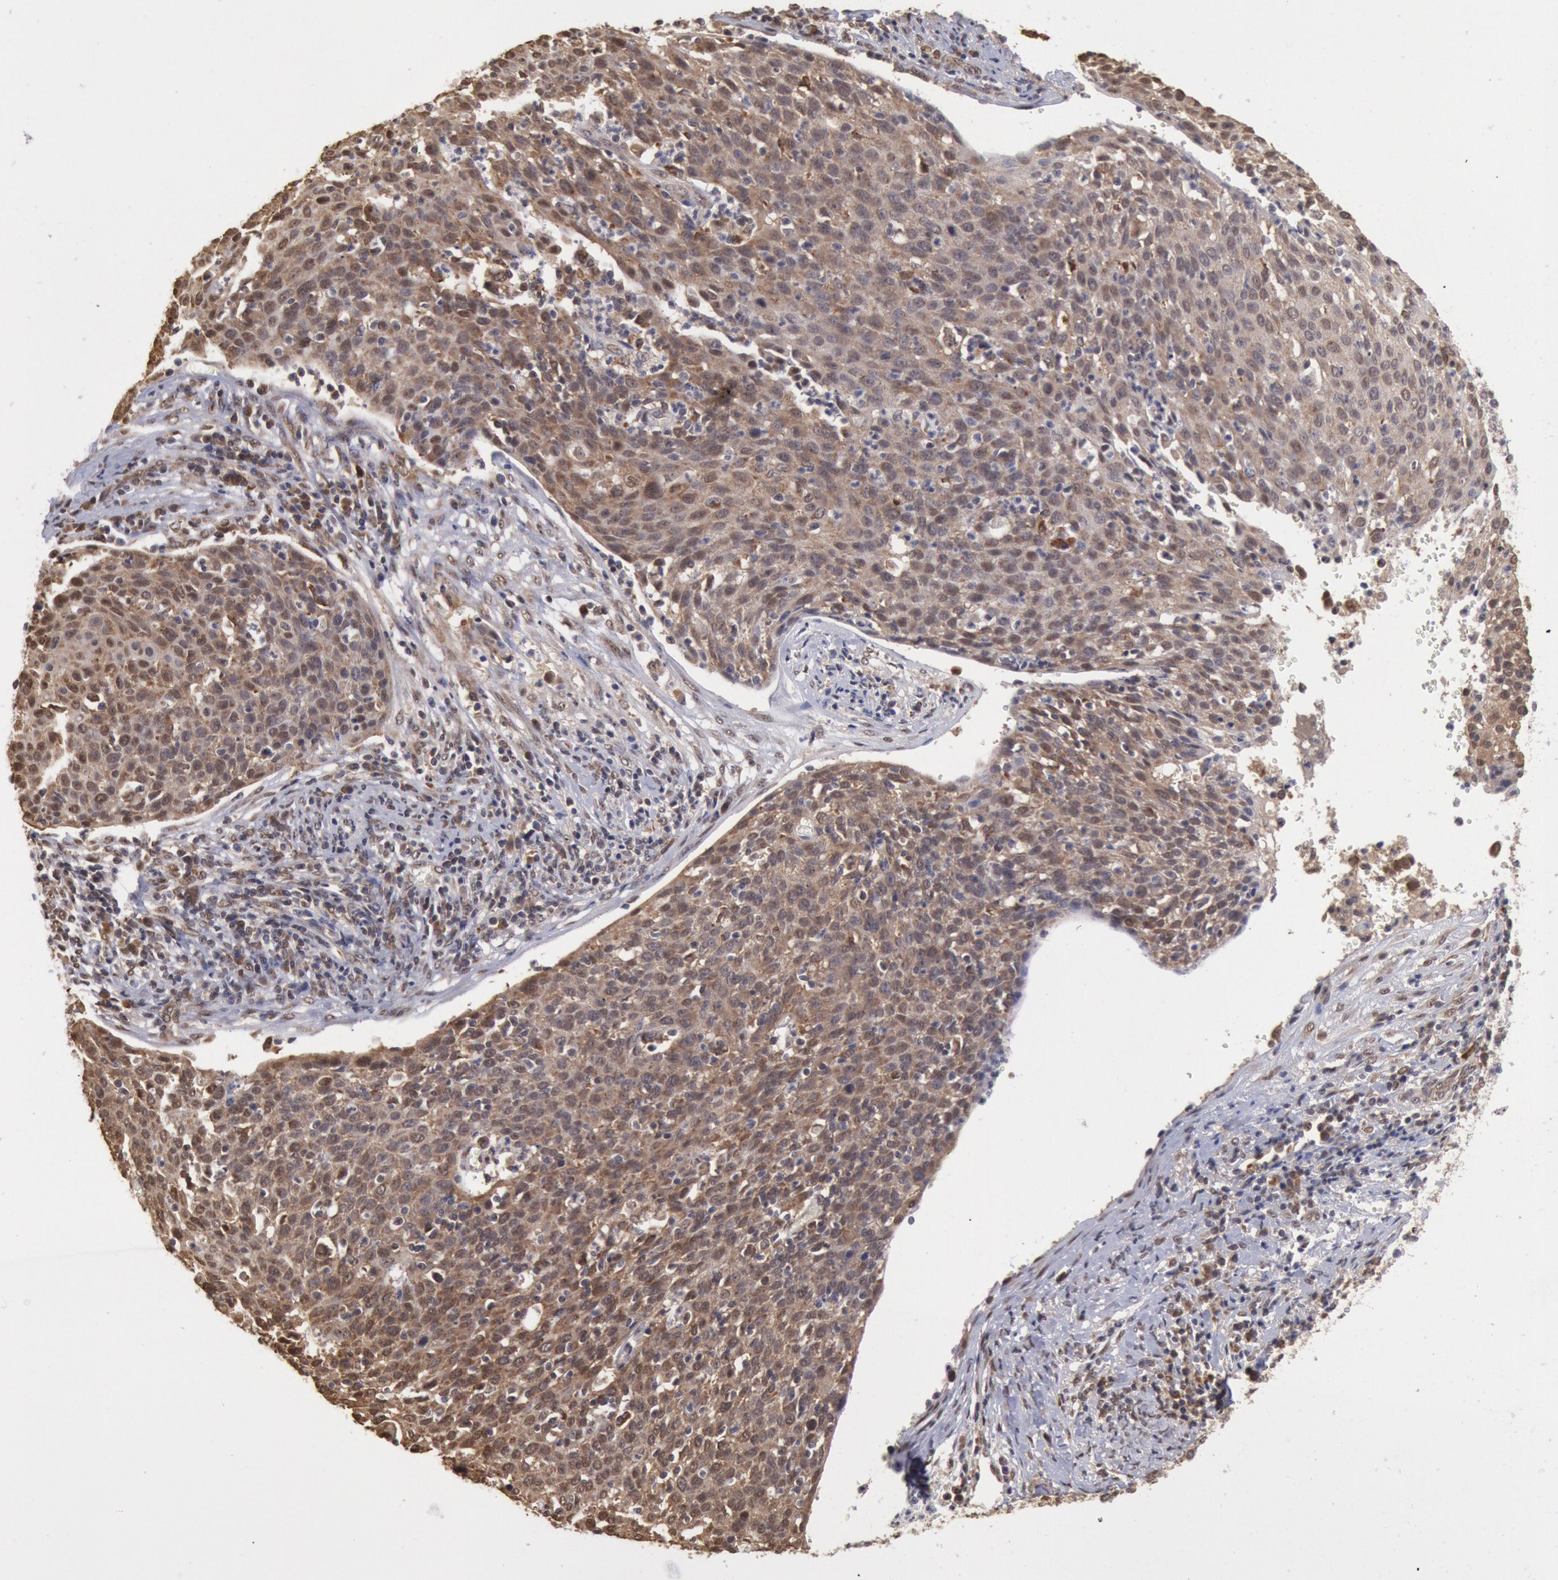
{"staining": {"intensity": "moderate", "quantity": ">75%", "location": "cytoplasmic/membranous,nuclear"}, "tissue": "cervical cancer", "cell_type": "Tumor cells", "image_type": "cancer", "snomed": [{"axis": "morphology", "description": "Squamous cell carcinoma, NOS"}, {"axis": "topography", "description": "Cervix"}], "caption": "A medium amount of moderate cytoplasmic/membranous and nuclear positivity is appreciated in approximately >75% of tumor cells in cervical squamous cell carcinoma tissue.", "gene": "STX17", "patient": {"sex": "female", "age": 38}}